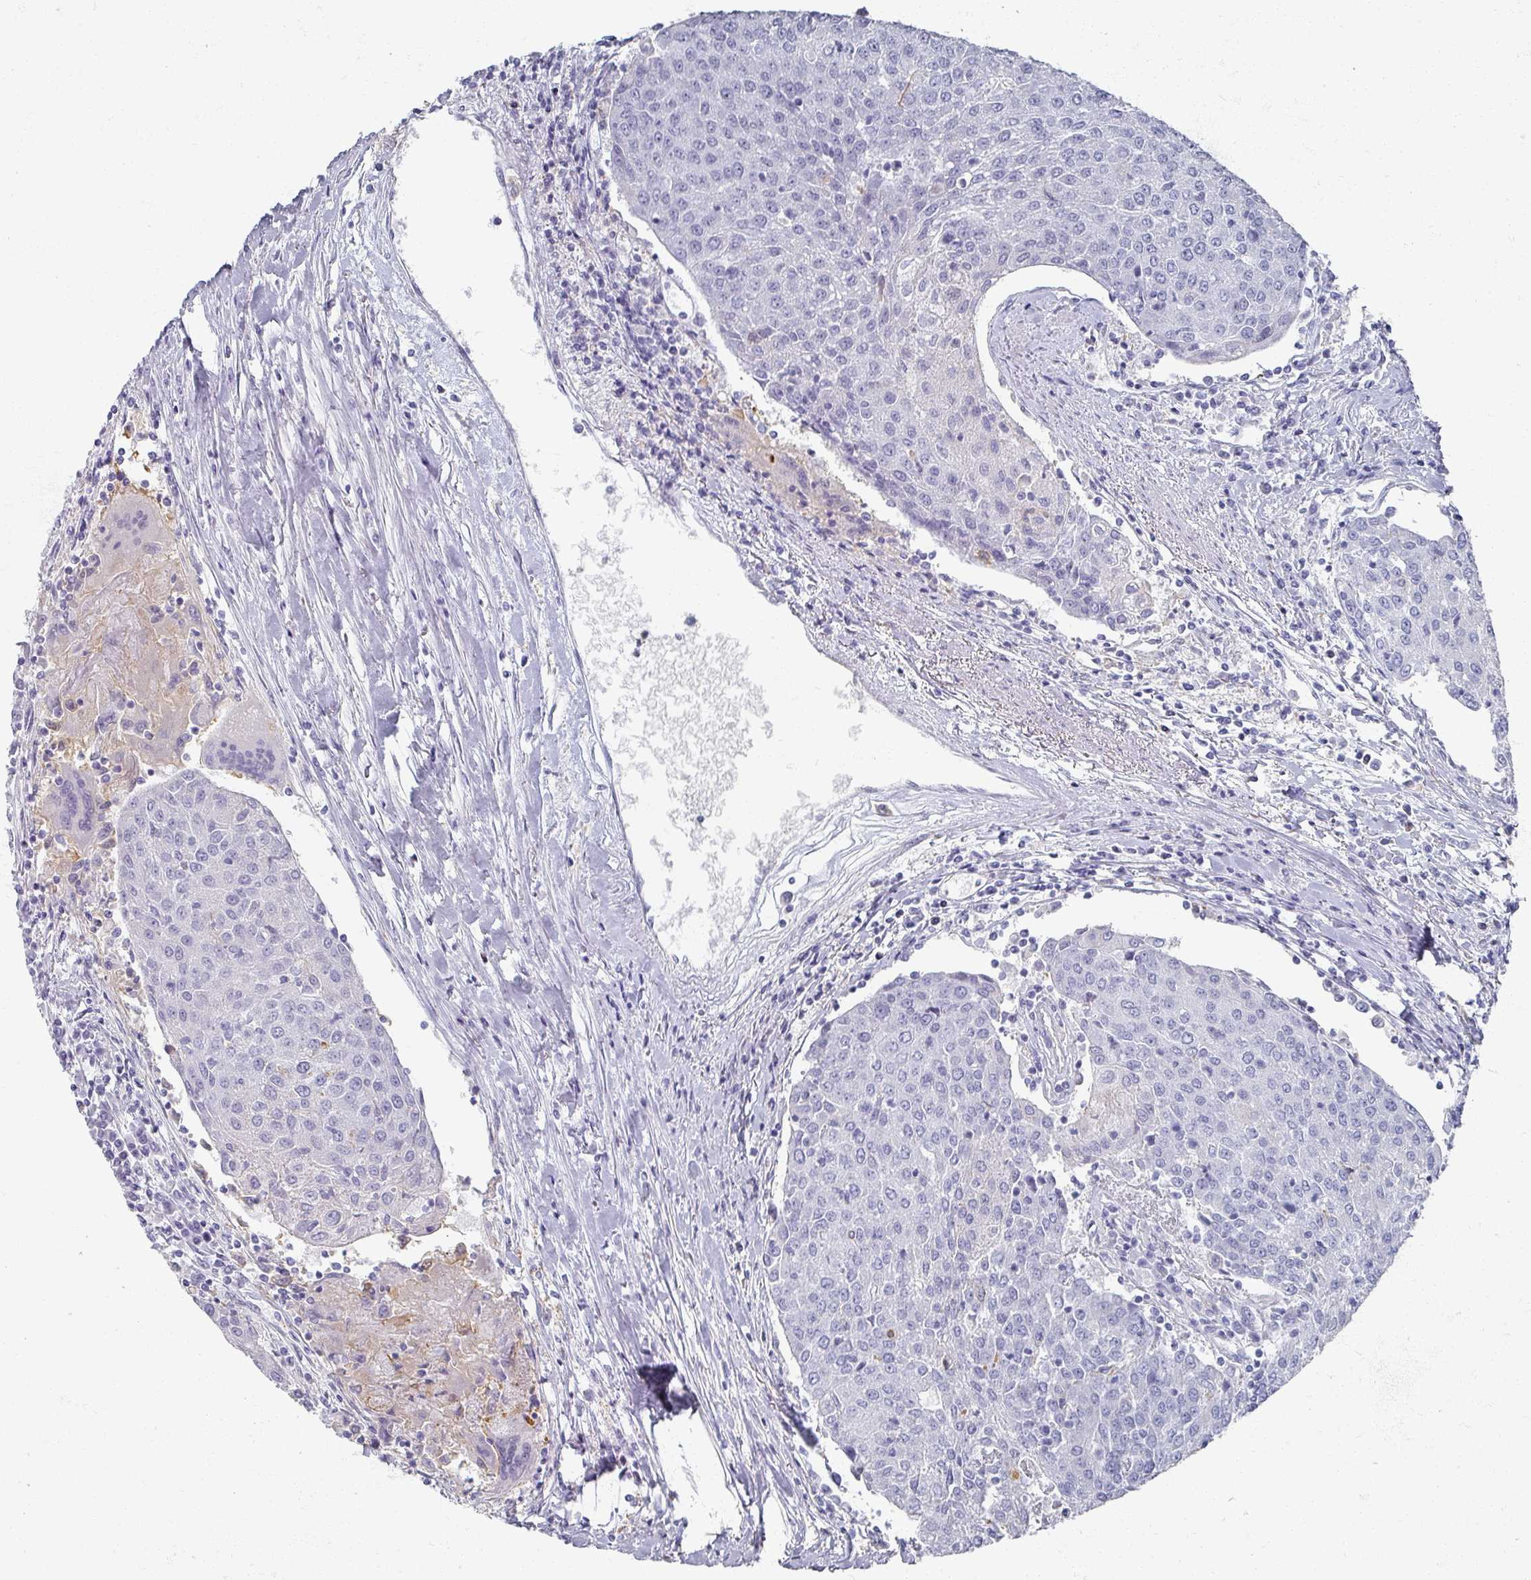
{"staining": {"intensity": "negative", "quantity": "none", "location": "none"}, "tissue": "urothelial cancer", "cell_type": "Tumor cells", "image_type": "cancer", "snomed": [{"axis": "morphology", "description": "Urothelial carcinoma, High grade"}, {"axis": "topography", "description": "Urinary bladder"}], "caption": "Human urothelial cancer stained for a protein using immunohistochemistry exhibits no staining in tumor cells.", "gene": "OMG", "patient": {"sex": "female", "age": 85}}